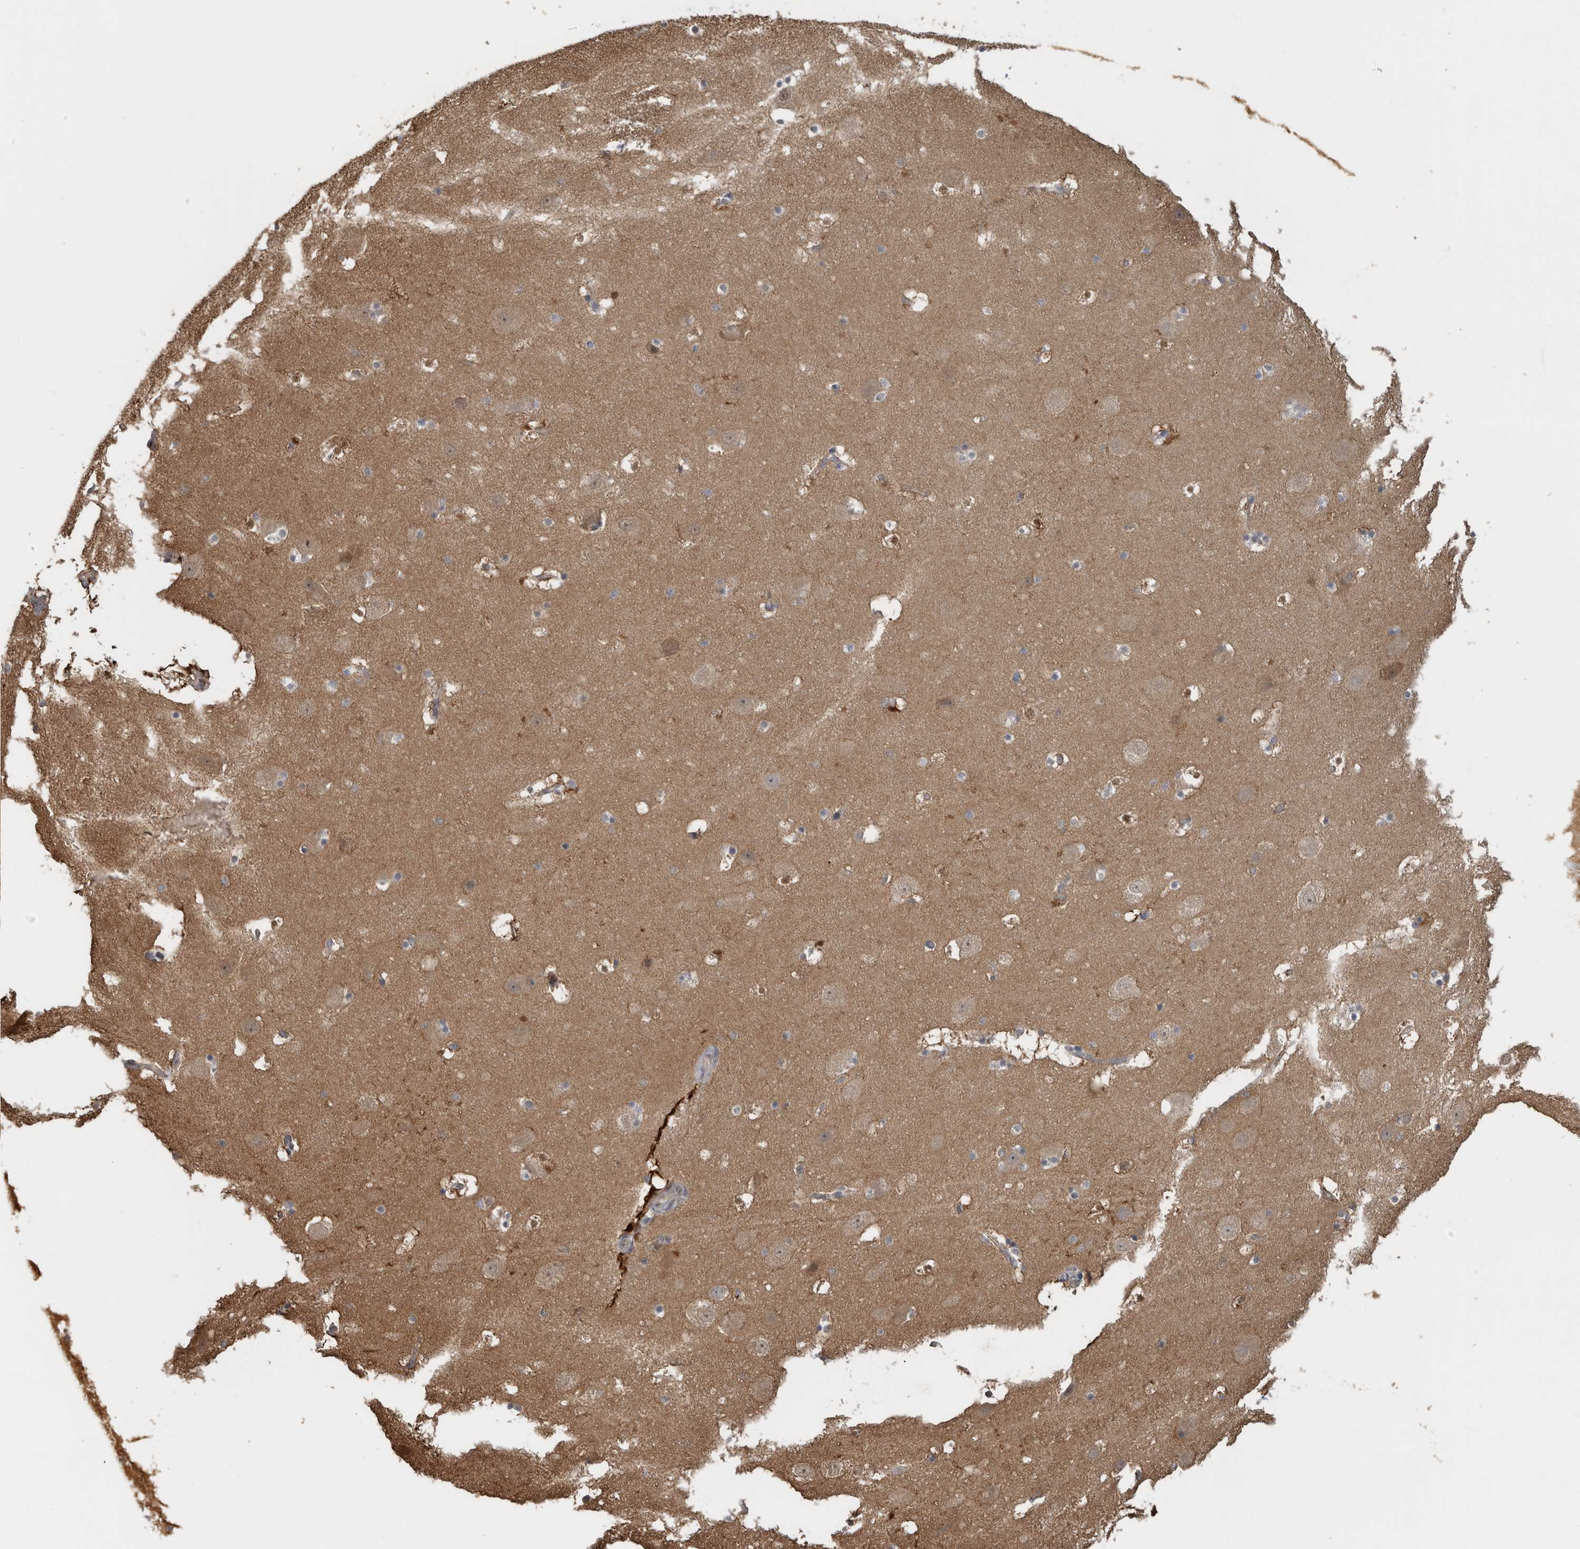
{"staining": {"intensity": "weak", "quantity": ">75%", "location": "cytoplasmic/membranous"}, "tissue": "hippocampus", "cell_type": "Glial cells", "image_type": "normal", "snomed": [{"axis": "morphology", "description": "Normal tissue, NOS"}, {"axis": "topography", "description": "Hippocampus"}], "caption": "Protein expression analysis of unremarkable hippocampus exhibits weak cytoplasmic/membranous expression in about >75% of glial cells.", "gene": "USH1G", "patient": {"sex": "male", "age": 45}}